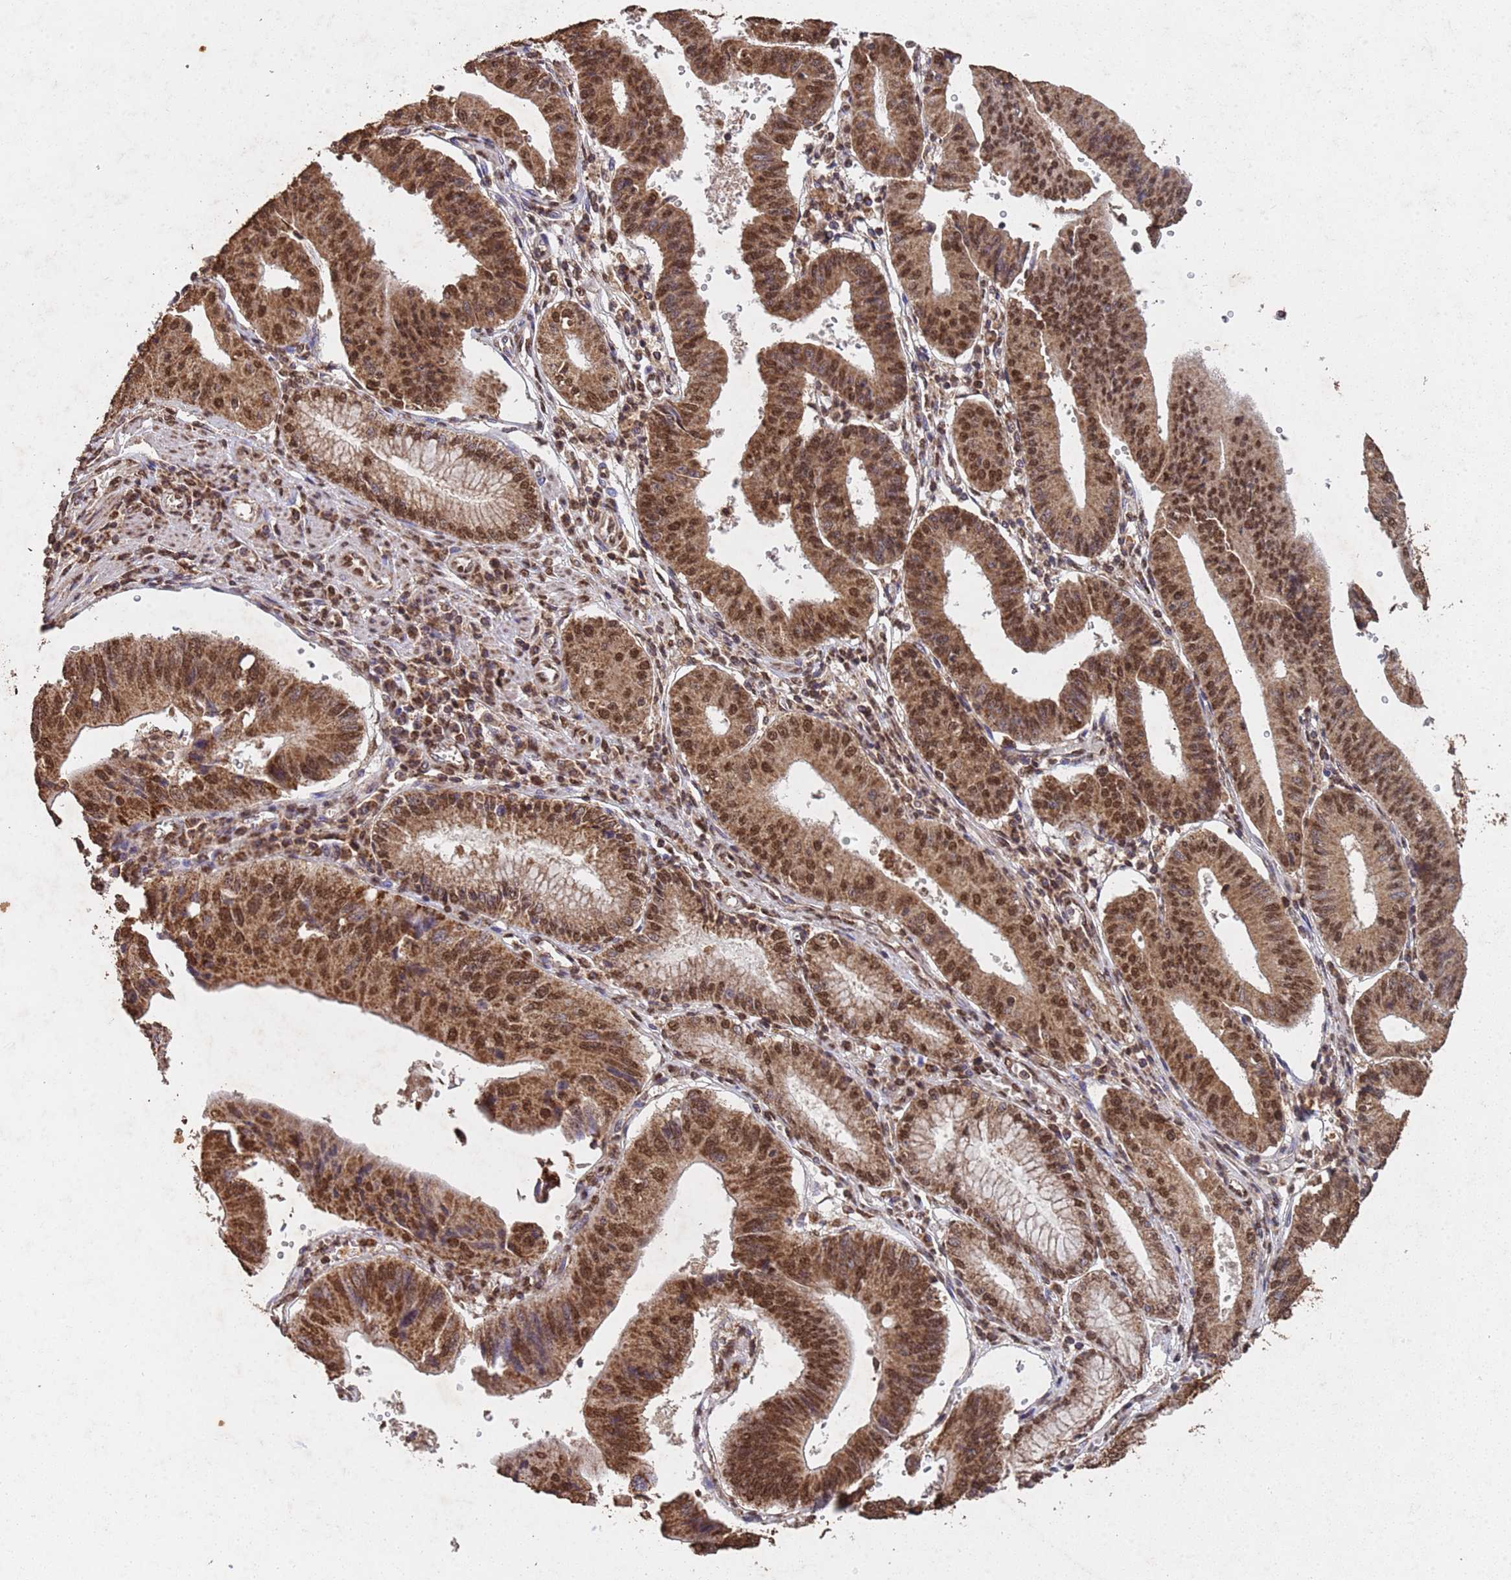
{"staining": {"intensity": "moderate", "quantity": ">75%", "location": "cytoplasmic/membranous,nuclear"}, "tissue": "stomach cancer", "cell_type": "Tumor cells", "image_type": "cancer", "snomed": [{"axis": "morphology", "description": "Adenocarcinoma, NOS"}, {"axis": "topography", "description": "Stomach"}], "caption": "The histopathology image reveals a brown stain indicating the presence of a protein in the cytoplasmic/membranous and nuclear of tumor cells in stomach cancer.", "gene": "HDAC10", "patient": {"sex": "male", "age": 59}}